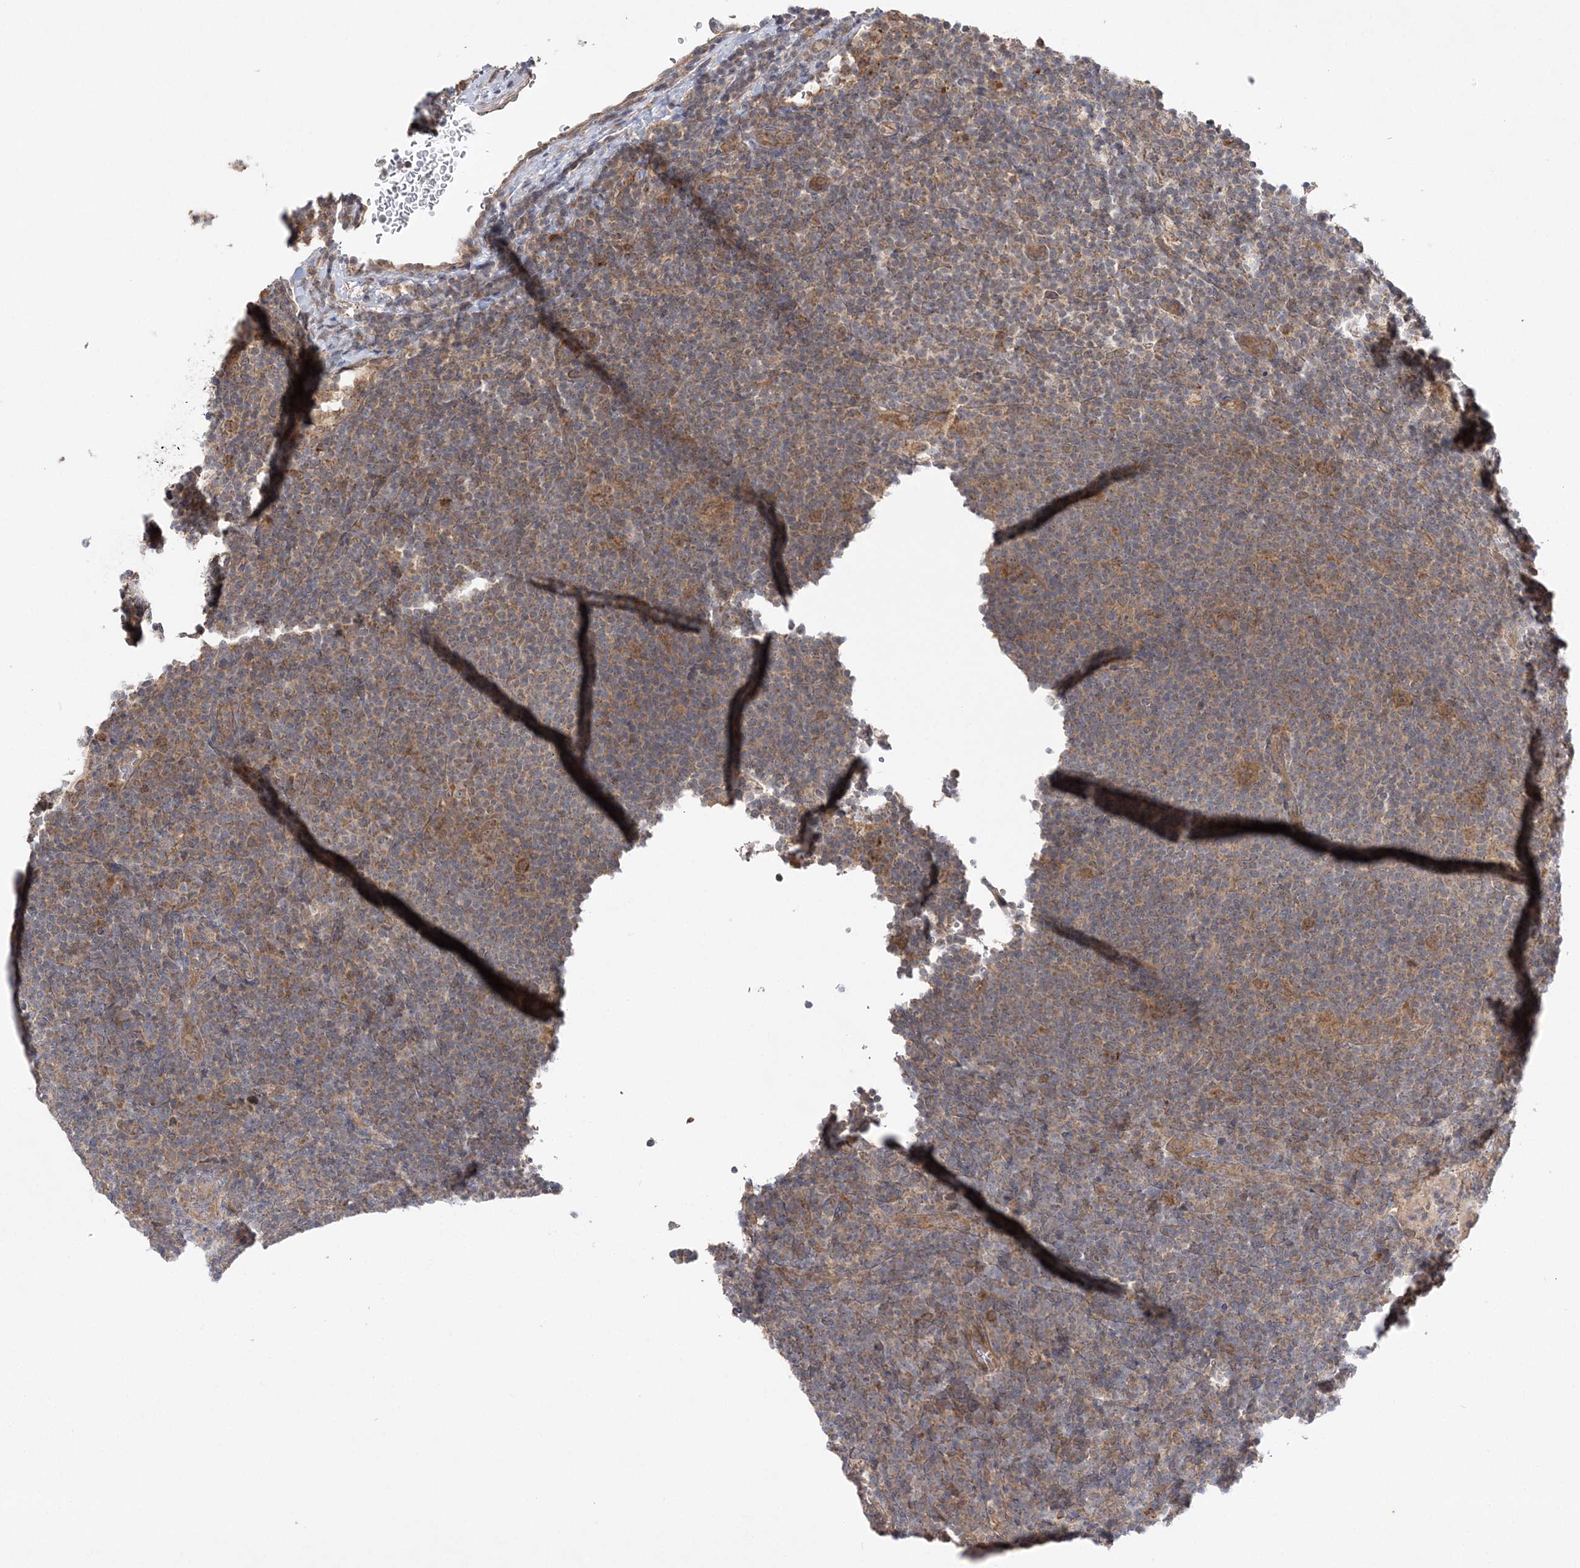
{"staining": {"intensity": "moderate", "quantity": ">75%", "location": "cytoplasmic/membranous"}, "tissue": "lymphoma", "cell_type": "Tumor cells", "image_type": "cancer", "snomed": [{"axis": "morphology", "description": "Hodgkin's disease, NOS"}, {"axis": "topography", "description": "Lymph node"}], "caption": "Hodgkin's disease stained with a protein marker shows moderate staining in tumor cells.", "gene": "MMADHC", "patient": {"sex": "female", "age": 57}}